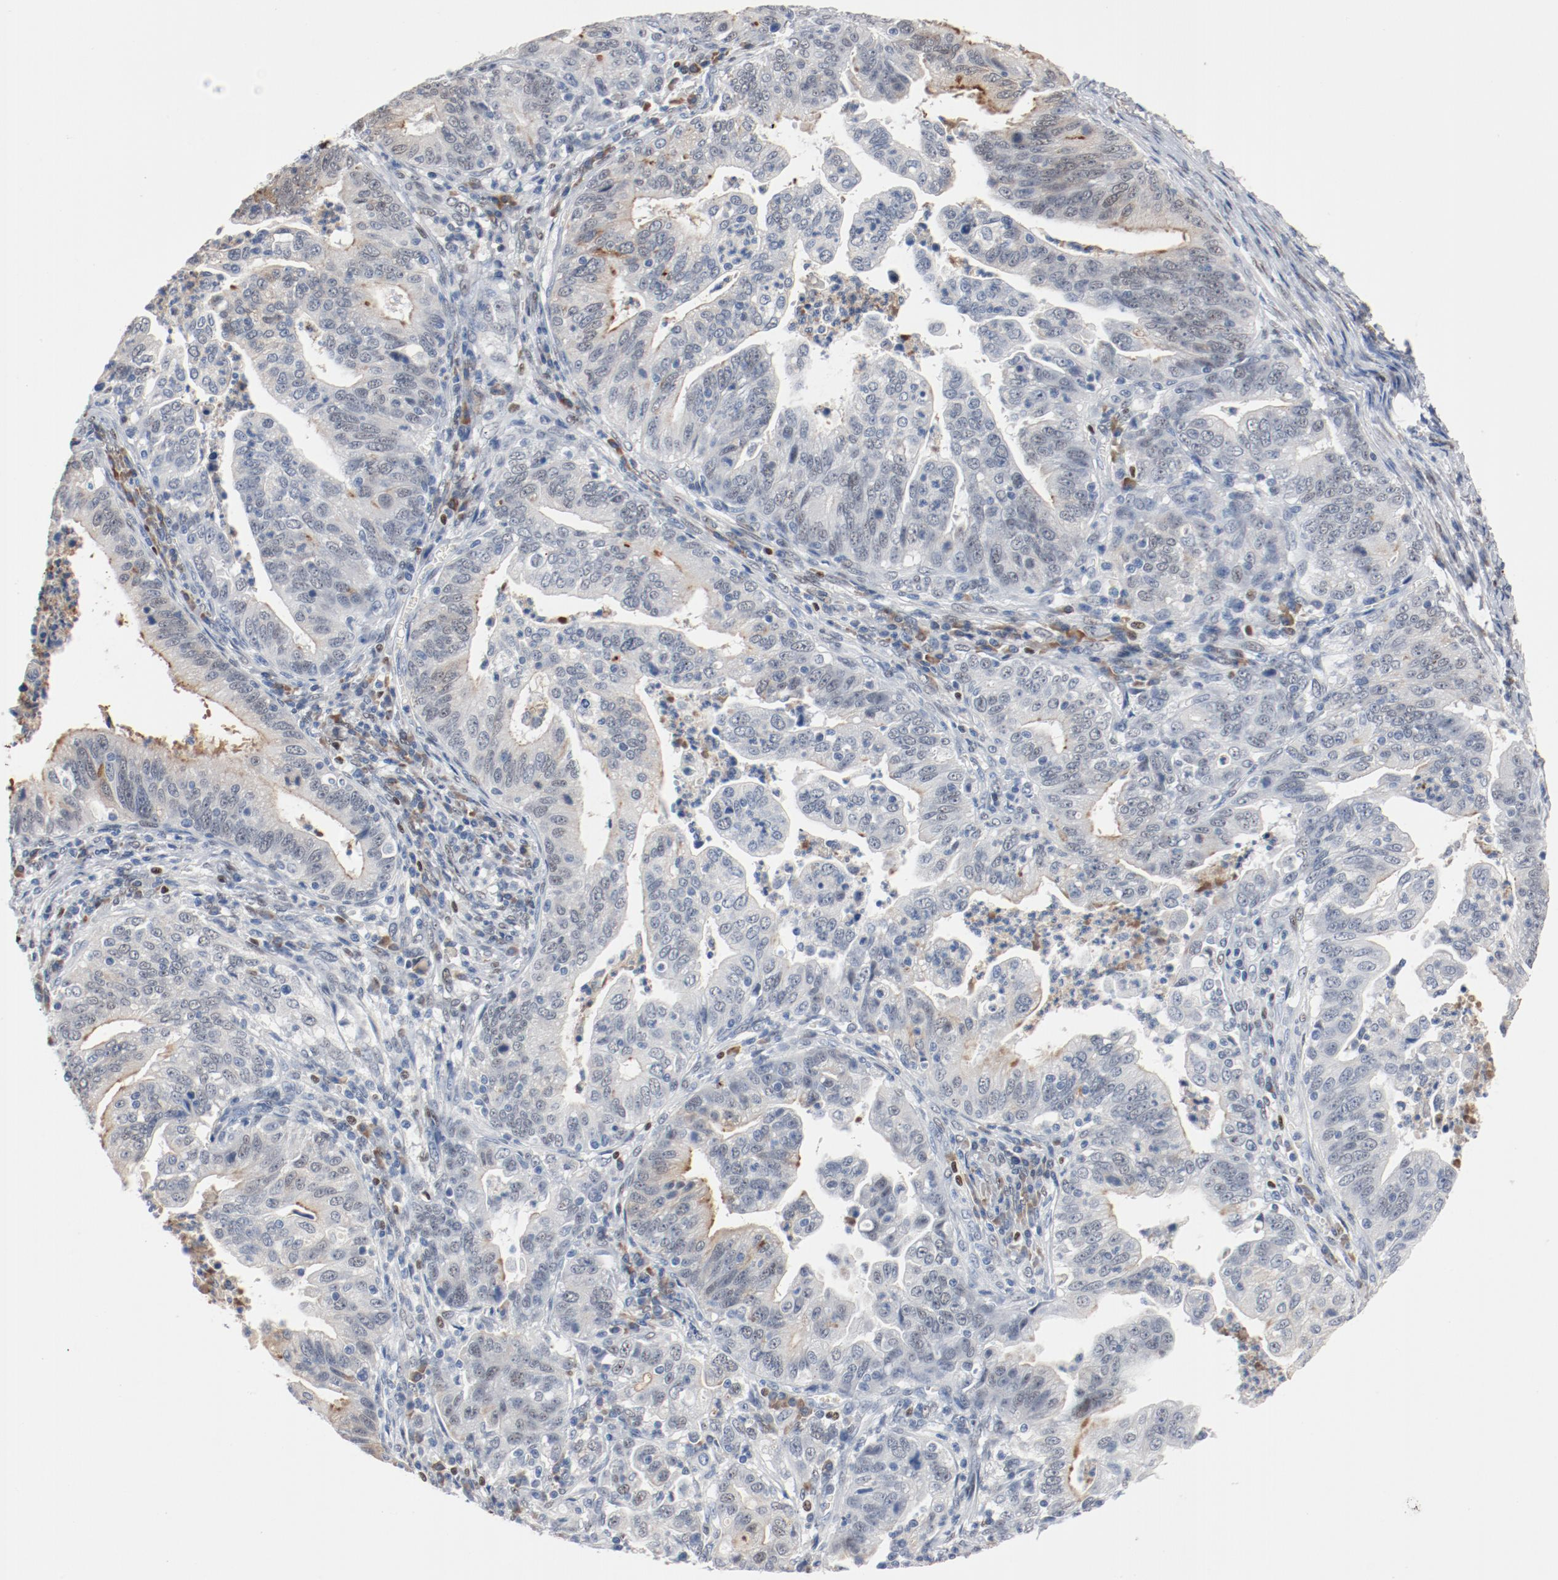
{"staining": {"intensity": "negative", "quantity": "none", "location": "none"}, "tissue": "stomach cancer", "cell_type": "Tumor cells", "image_type": "cancer", "snomed": [{"axis": "morphology", "description": "Adenocarcinoma, NOS"}, {"axis": "topography", "description": "Stomach, upper"}], "caption": "Tumor cells show no significant protein staining in adenocarcinoma (stomach).", "gene": "FOXP1", "patient": {"sex": "female", "age": 50}}